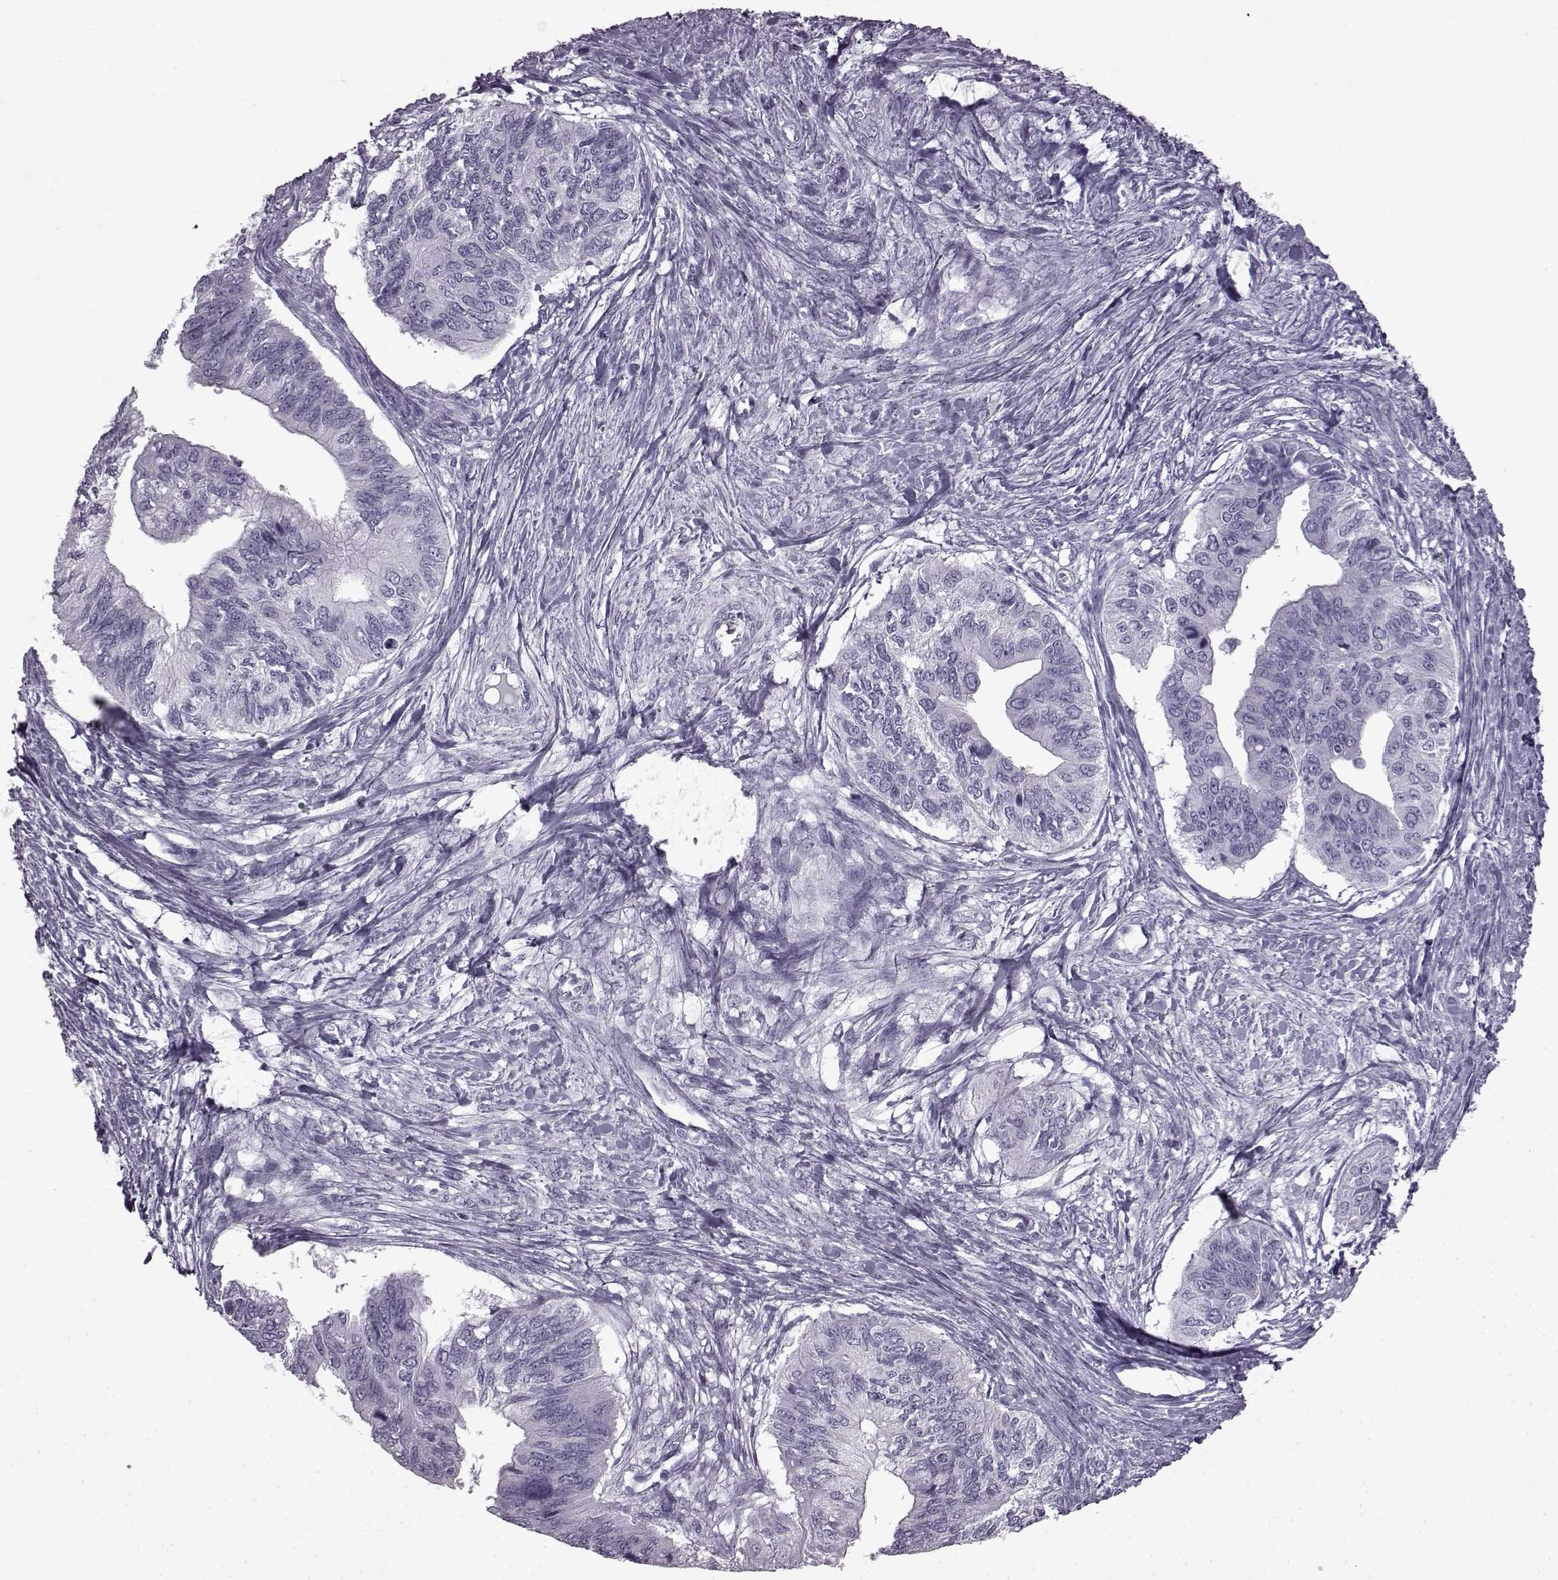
{"staining": {"intensity": "negative", "quantity": "none", "location": "none"}, "tissue": "ovarian cancer", "cell_type": "Tumor cells", "image_type": "cancer", "snomed": [{"axis": "morphology", "description": "Cystadenocarcinoma, mucinous, NOS"}, {"axis": "topography", "description": "Ovary"}], "caption": "This is an IHC micrograph of human ovarian cancer. There is no expression in tumor cells.", "gene": "SLC28A2", "patient": {"sex": "female", "age": 76}}